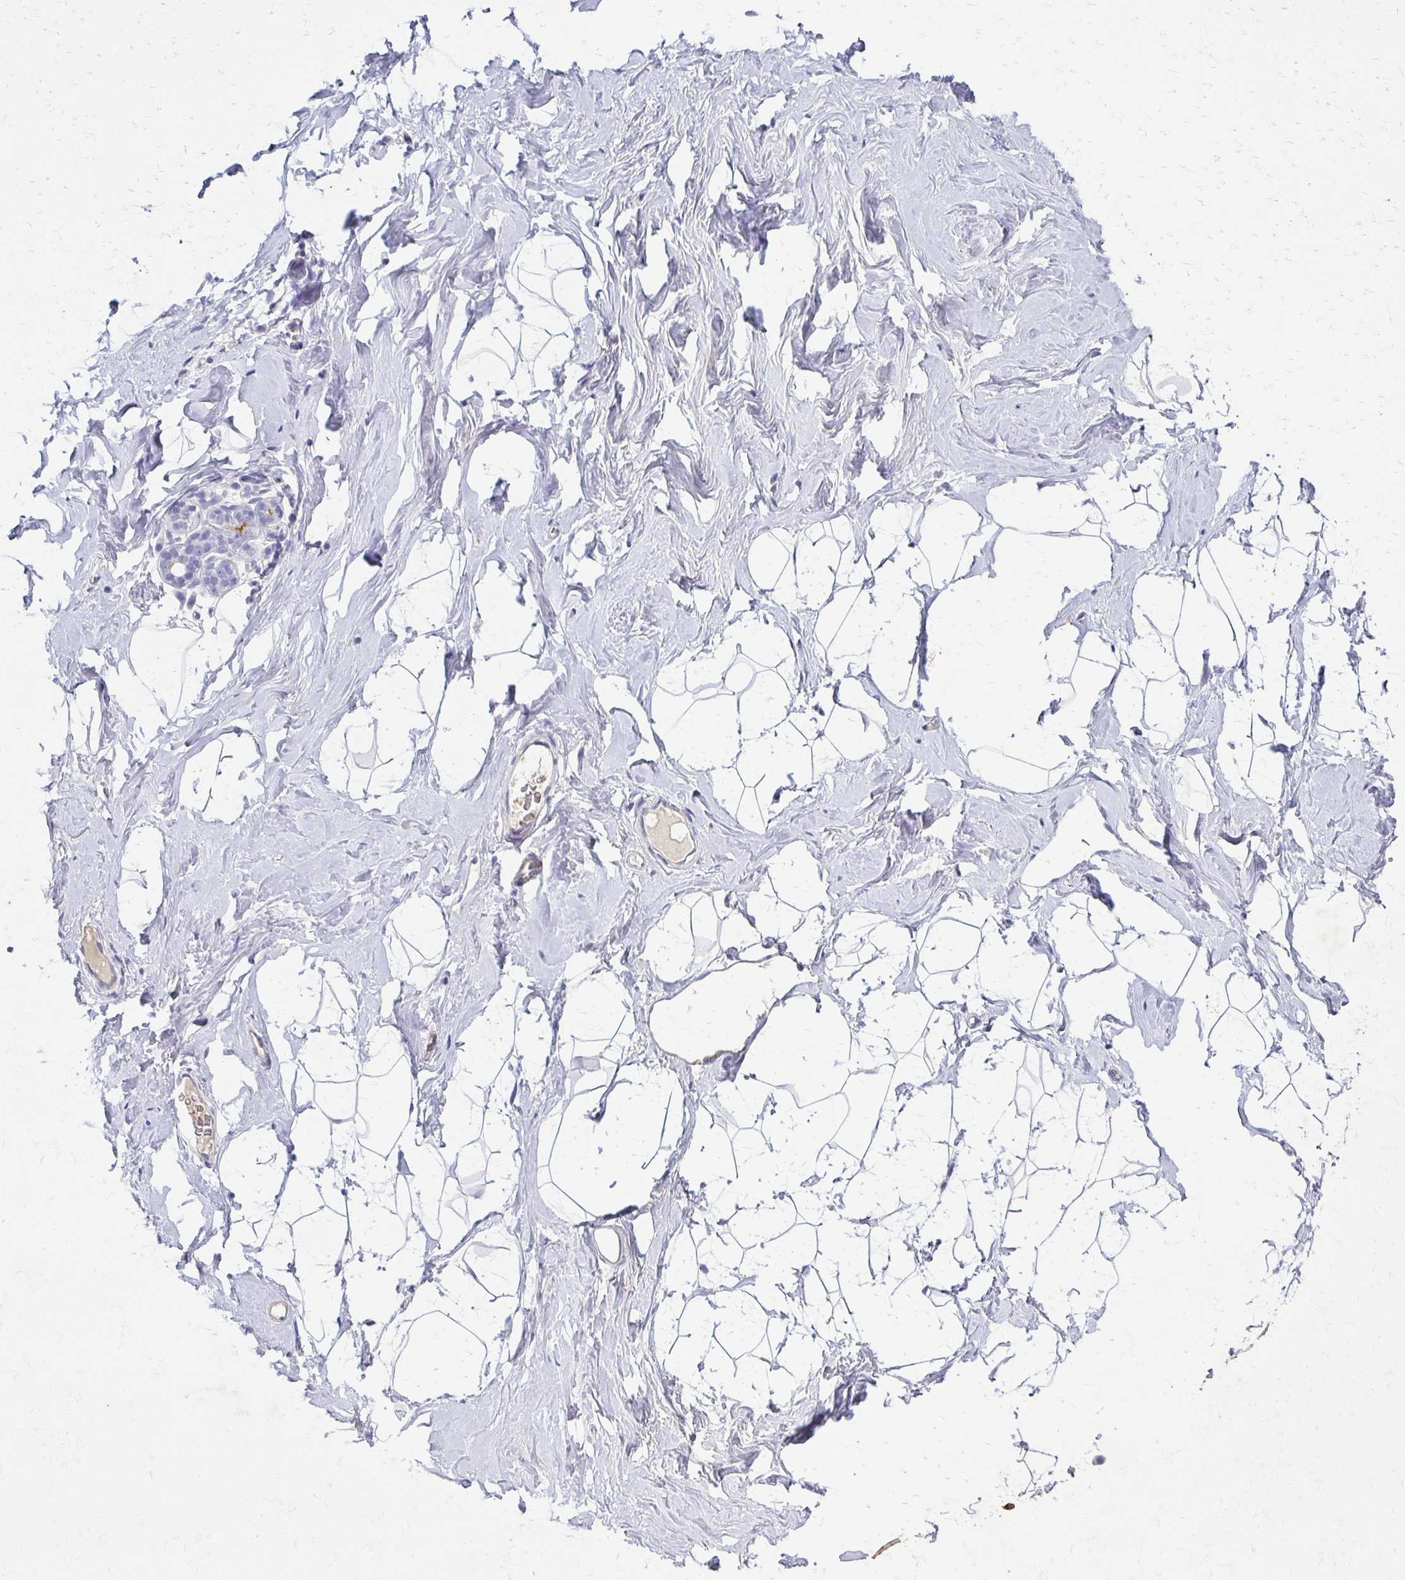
{"staining": {"intensity": "negative", "quantity": "none", "location": "none"}, "tissue": "breast", "cell_type": "Adipocytes", "image_type": "normal", "snomed": [{"axis": "morphology", "description": "Normal tissue, NOS"}, {"axis": "topography", "description": "Breast"}], "caption": "DAB (3,3'-diaminobenzidine) immunohistochemical staining of unremarkable breast exhibits no significant expression in adipocytes. The staining was performed using DAB (3,3'-diaminobenzidine) to visualize the protein expression in brown, while the nuclei were stained in blue with hematoxylin (Magnification: 20x).", "gene": "BBS12", "patient": {"sex": "female", "age": 32}}